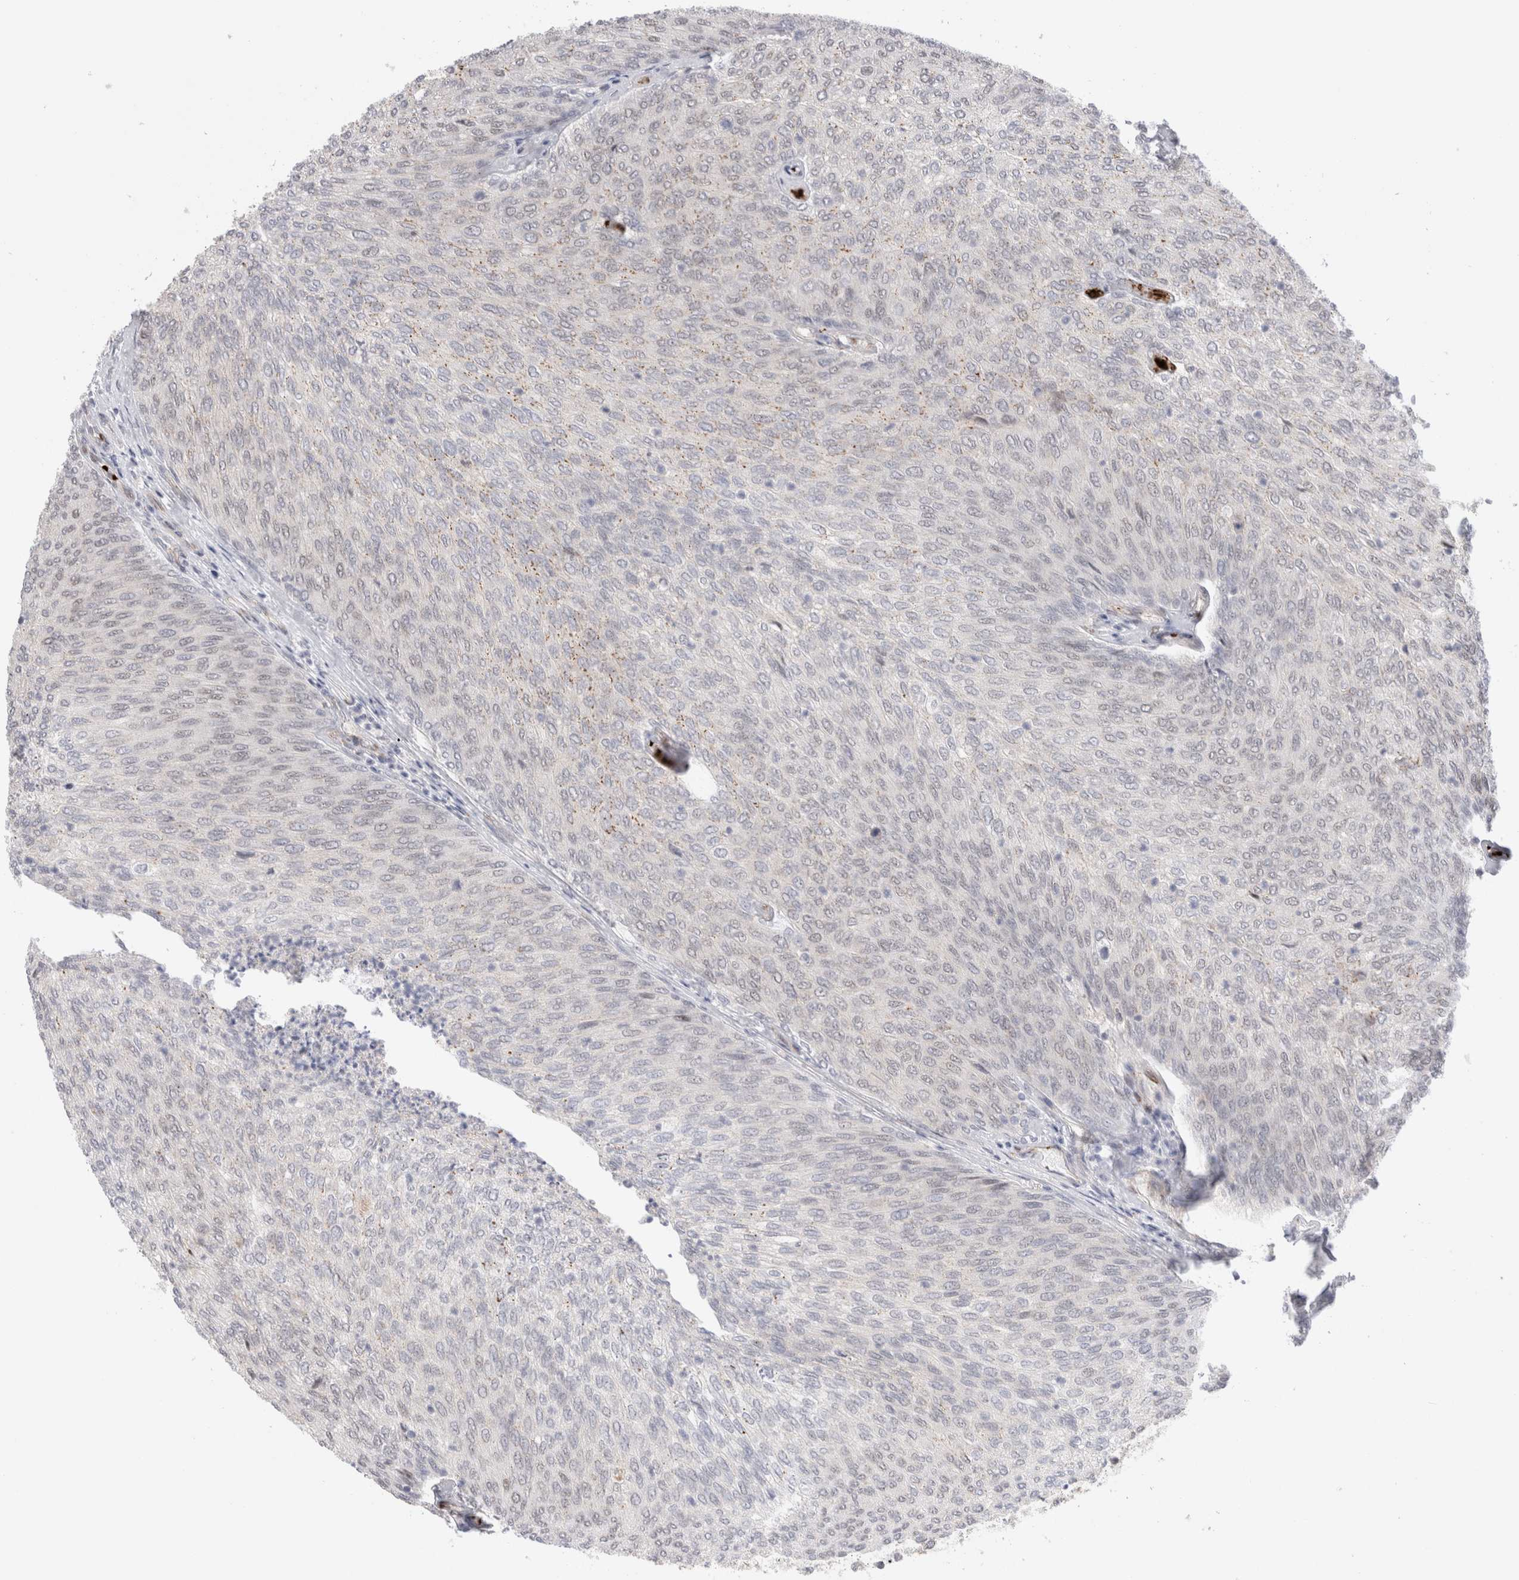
{"staining": {"intensity": "weak", "quantity": "<25%", "location": "cytoplasmic/membranous"}, "tissue": "urothelial cancer", "cell_type": "Tumor cells", "image_type": "cancer", "snomed": [{"axis": "morphology", "description": "Urothelial carcinoma, Low grade"}, {"axis": "topography", "description": "Urinary bladder"}], "caption": "Photomicrograph shows no significant protein positivity in tumor cells of urothelial cancer.", "gene": "VPS28", "patient": {"sex": "female", "age": 79}}